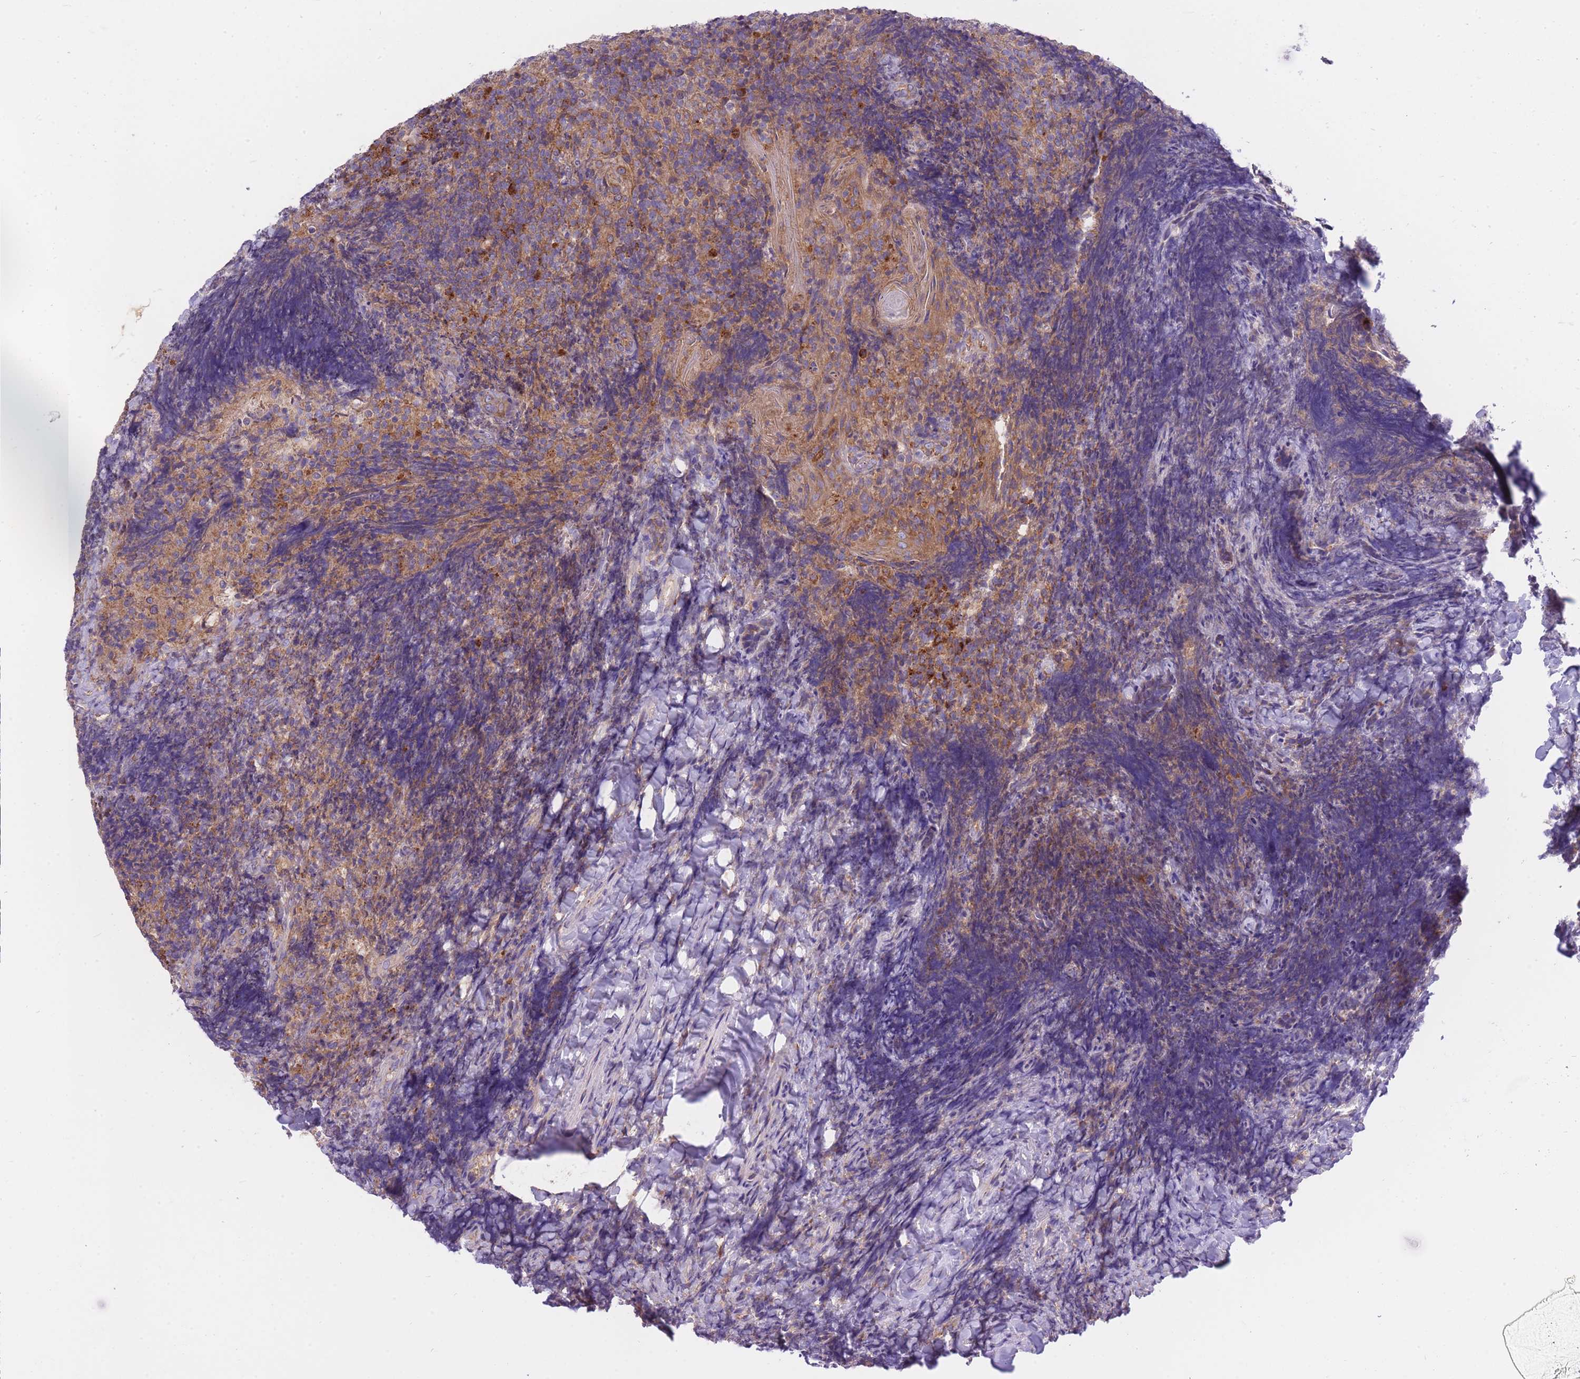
{"staining": {"intensity": "moderate", "quantity": ">75%", "location": "cytoplasmic/membranous"}, "tissue": "tonsil", "cell_type": "Germinal center cells", "image_type": "normal", "snomed": [{"axis": "morphology", "description": "Normal tissue, NOS"}, {"axis": "topography", "description": "Tonsil"}], "caption": "Moderate cytoplasmic/membranous protein expression is identified in approximately >75% of germinal center cells in tonsil.", "gene": "COPG1", "patient": {"sex": "female", "age": 10}}